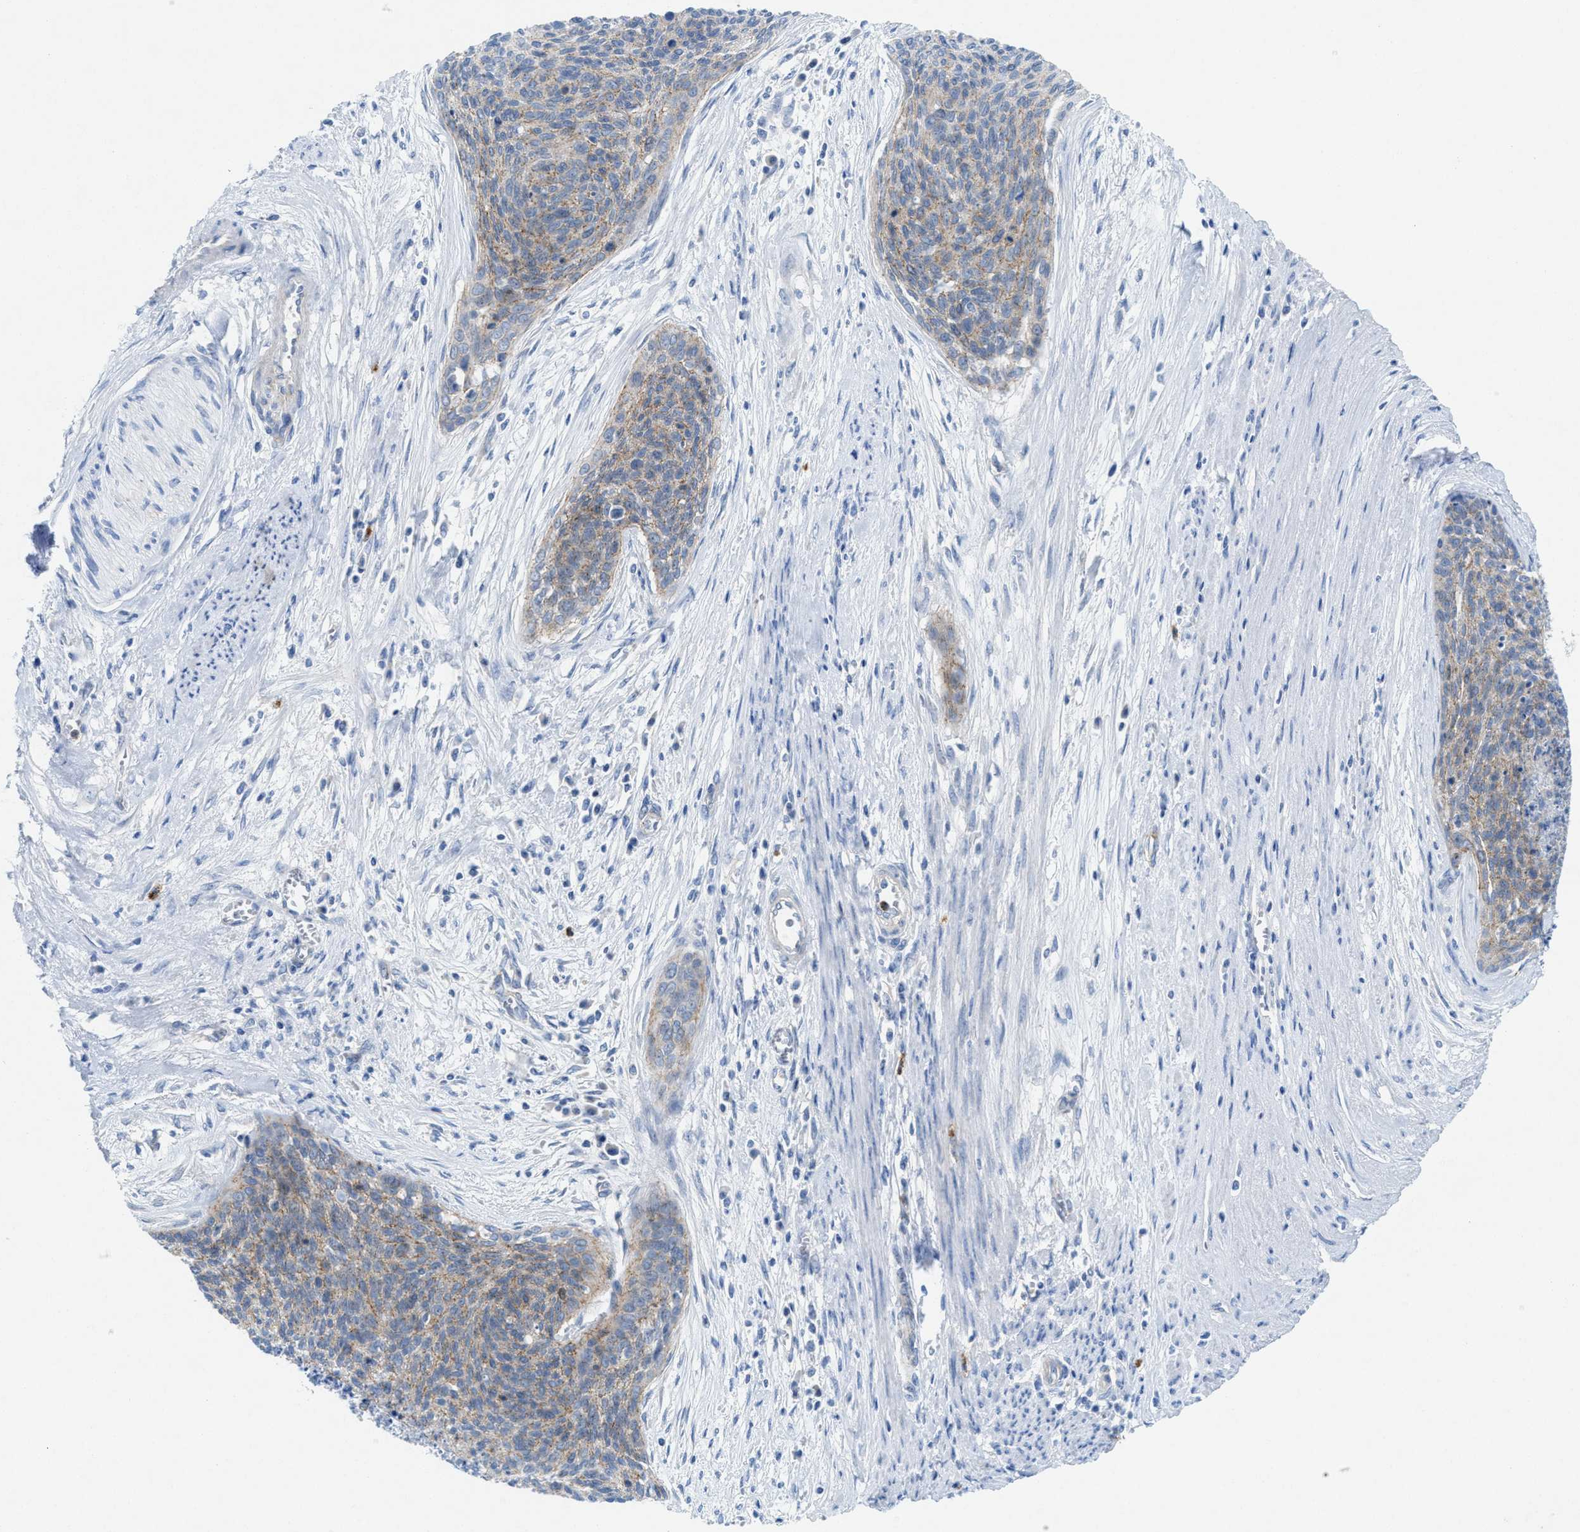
{"staining": {"intensity": "weak", "quantity": ">75%", "location": "cytoplasmic/membranous"}, "tissue": "cervical cancer", "cell_type": "Tumor cells", "image_type": "cancer", "snomed": [{"axis": "morphology", "description": "Squamous cell carcinoma, NOS"}, {"axis": "topography", "description": "Cervix"}], "caption": "This is an image of IHC staining of cervical cancer (squamous cell carcinoma), which shows weak positivity in the cytoplasmic/membranous of tumor cells.", "gene": "CMTM1", "patient": {"sex": "female", "age": 55}}